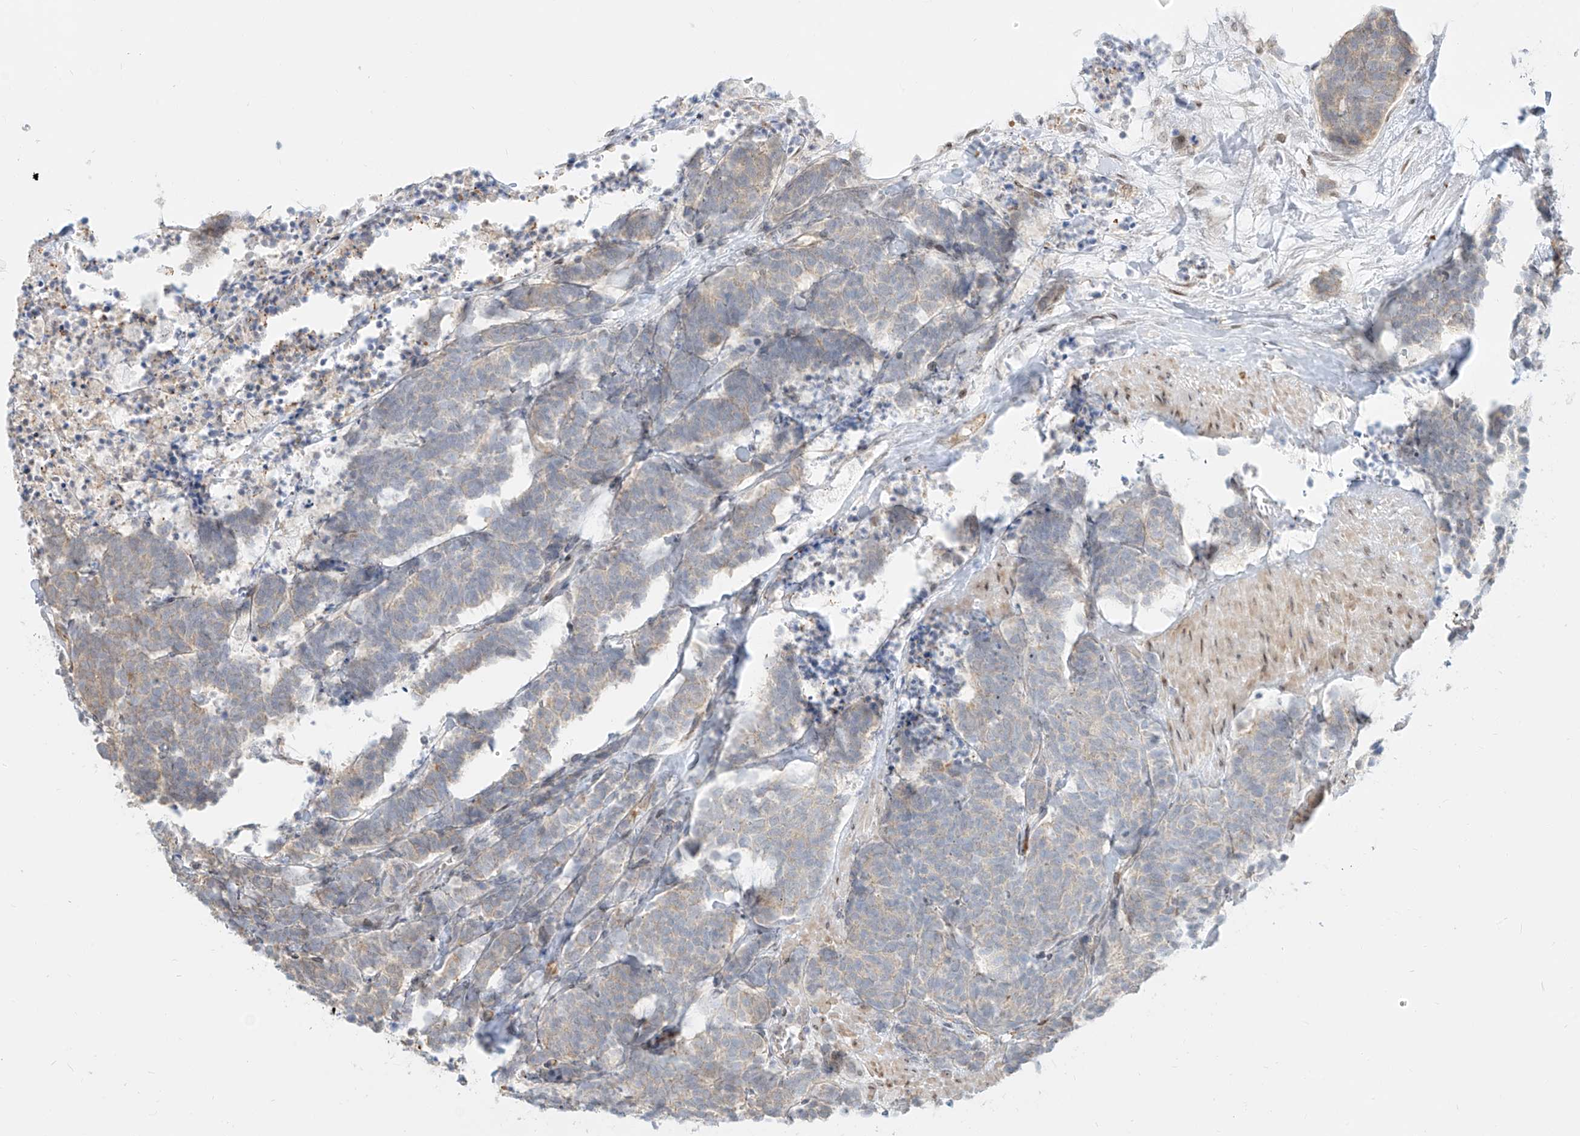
{"staining": {"intensity": "weak", "quantity": "<25%", "location": "cytoplasmic/membranous"}, "tissue": "carcinoid", "cell_type": "Tumor cells", "image_type": "cancer", "snomed": [{"axis": "morphology", "description": "Carcinoma, NOS"}, {"axis": "morphology", "description": "Carcinoid, malignant, NOS"}, {"axis": "topography", "description": "Urinary bladder"}], "caption": "This histopathology image is of carcinoma stained with IHC to label a protein in brown with the nuclei are counter-stained blue. There is no expression in tumor cells.", "gene": "NHSL1", "patient": {"sex": "male", "age": 57}}